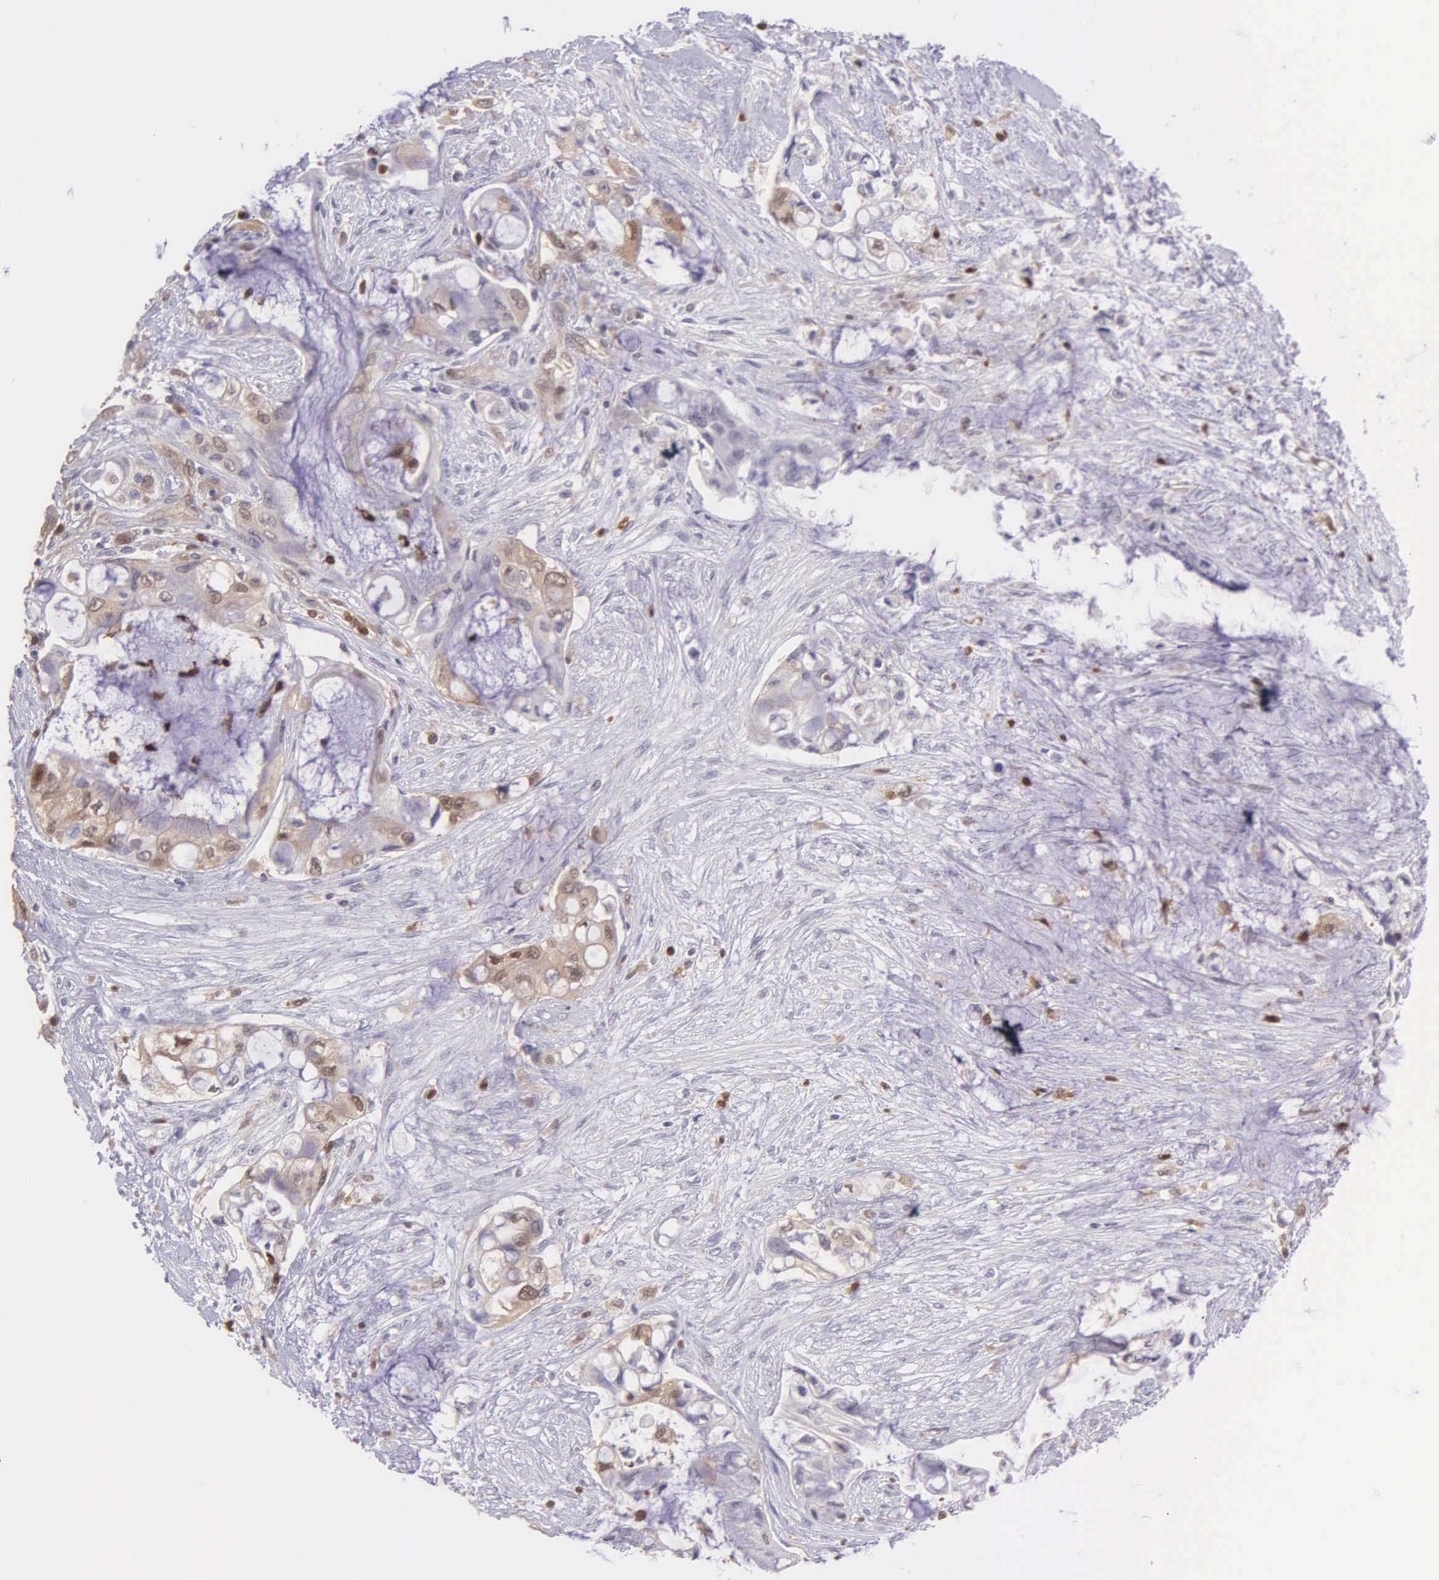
{"staining": {"intensity": "weak", "quantity": "25%-75%", "location": "cytoplasmic/membranous"}, "tissue": "pancreatic cancer", "cell_type": "Tumor cells", "image_type": "cancer", "snomed": [{"axis": "morphology", "description": "Adenocarcinoma, NOS"}, {"axis": "topography", "description": "Pancreas"}], "caption": "A low amount of weak cytoplasmic/membranous staining is present in approximately 25%-75% of tumor cells in adenocarcinoma (pancreatic) tissue.", "gene": "BID", "patient": {"sex": "female", "age": 70}}